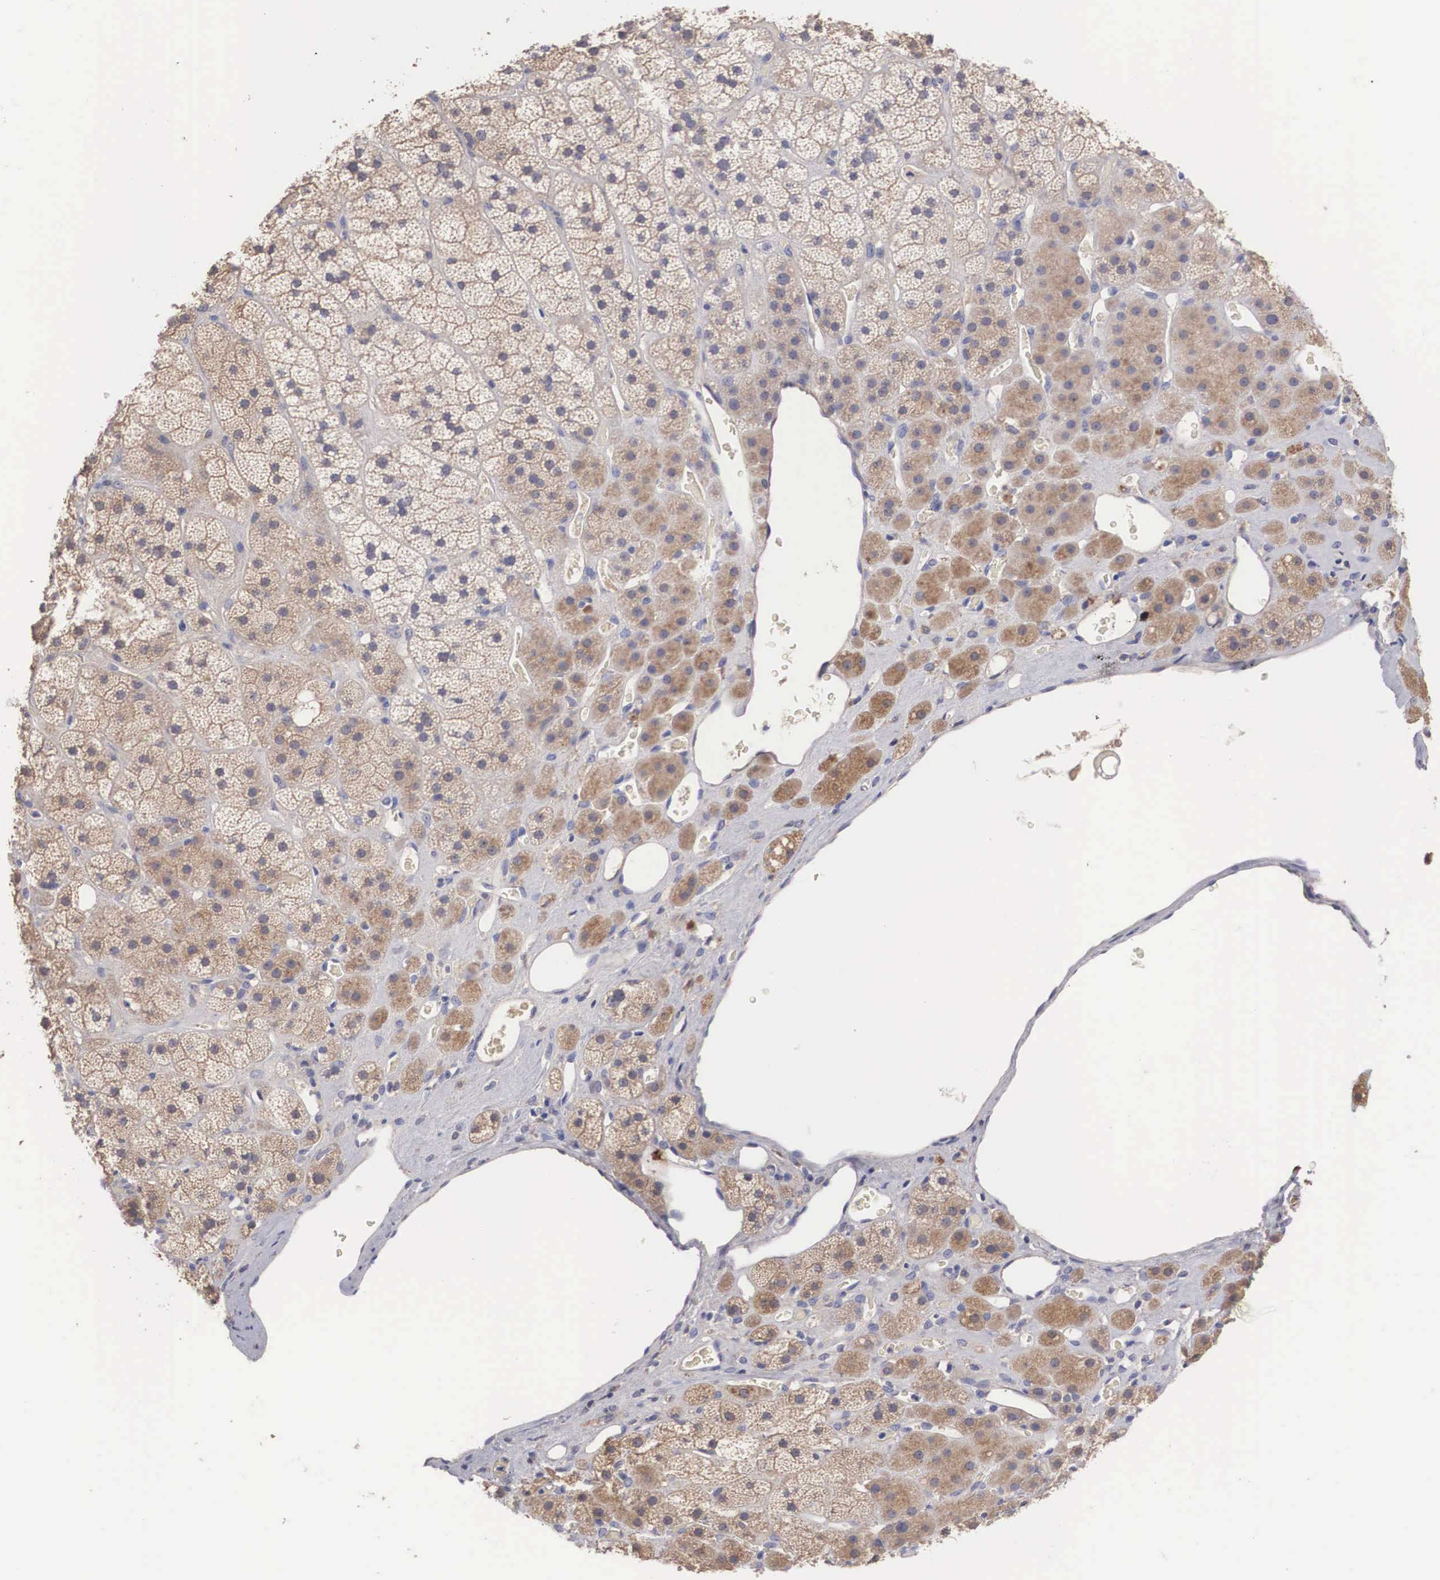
{"staining": {"intensity": "weak", "quantity": ">75%", "location": "cytoplasmic/membranous"}, "tissue": "adrenal gland", "cell_type": "Glandular cells", "image_type": "normal", "snomed": [{"axis": "morphology", "description": "Normal tissue, NOS"}, {"axis": "topography", "description": "Adrenal gland"}], "caption": "IHC micrograph of normal human adrenal gland stained for a protein (brown), which exhibits low levels of weak cytoplasmic/membranous expression in about >75% of glandular cells.", "gene": "ABHD4", "patient": {"sex": "male", "age": 57}}